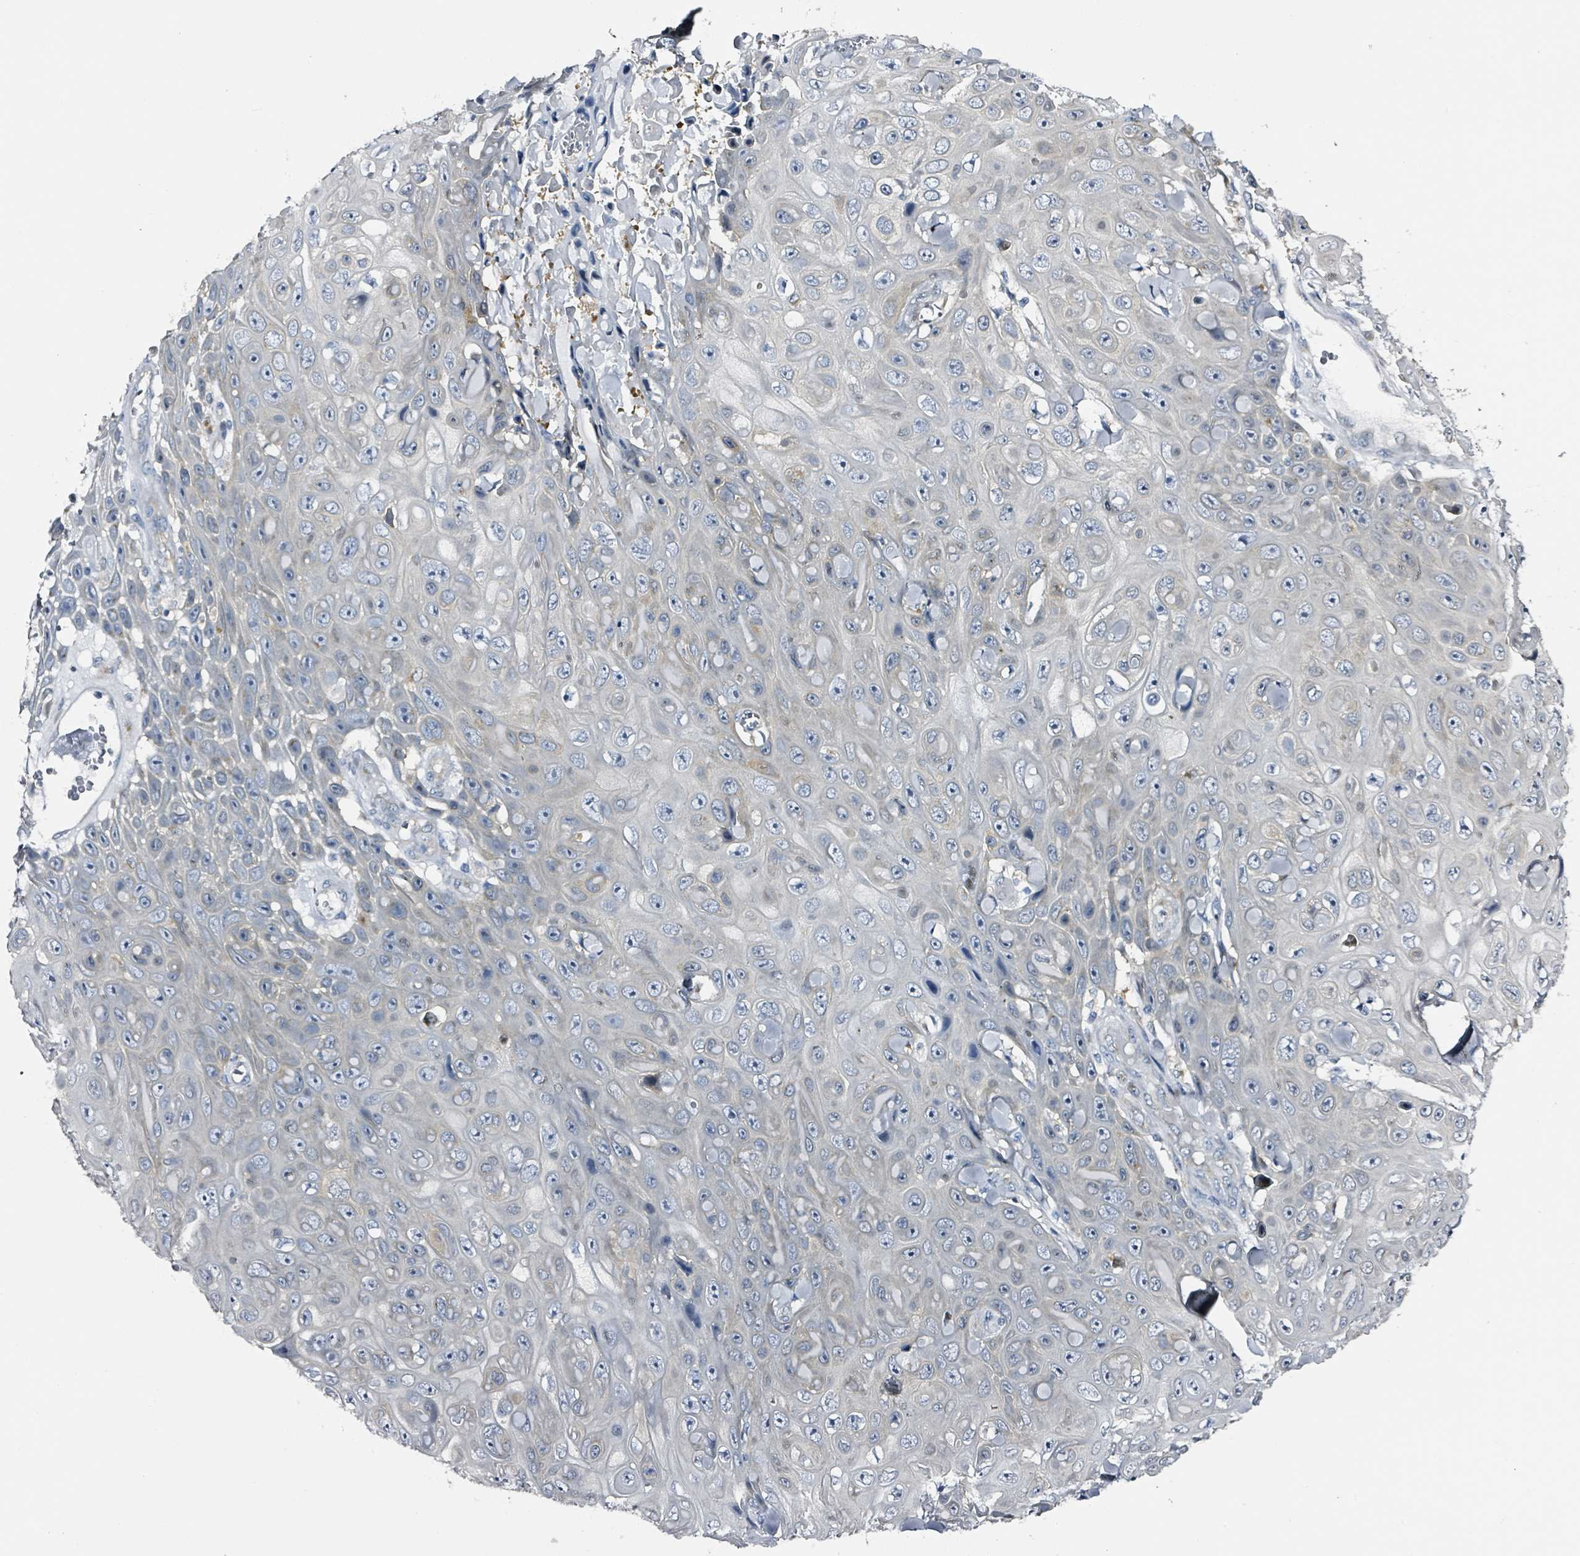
{"staining": {"intensity": "negative", "quantity": "none", "location": "none"}, "tissue": "skin cancer", "cell_type": "Tumor cells", "image_type": "cancer", "snomed": [{"axis": "morphology", "description": "Squamous cell carcinoma, NOS"}, {"axis": "topography", "description": "Skin"}], "caption": "The IHC histopathology image has no significant expression in tumor cells of skin cancer (squamous cell carcinoma) tissue.", "gene": "B3GAT3", "patient": {"sex": "male", "age": 82}}